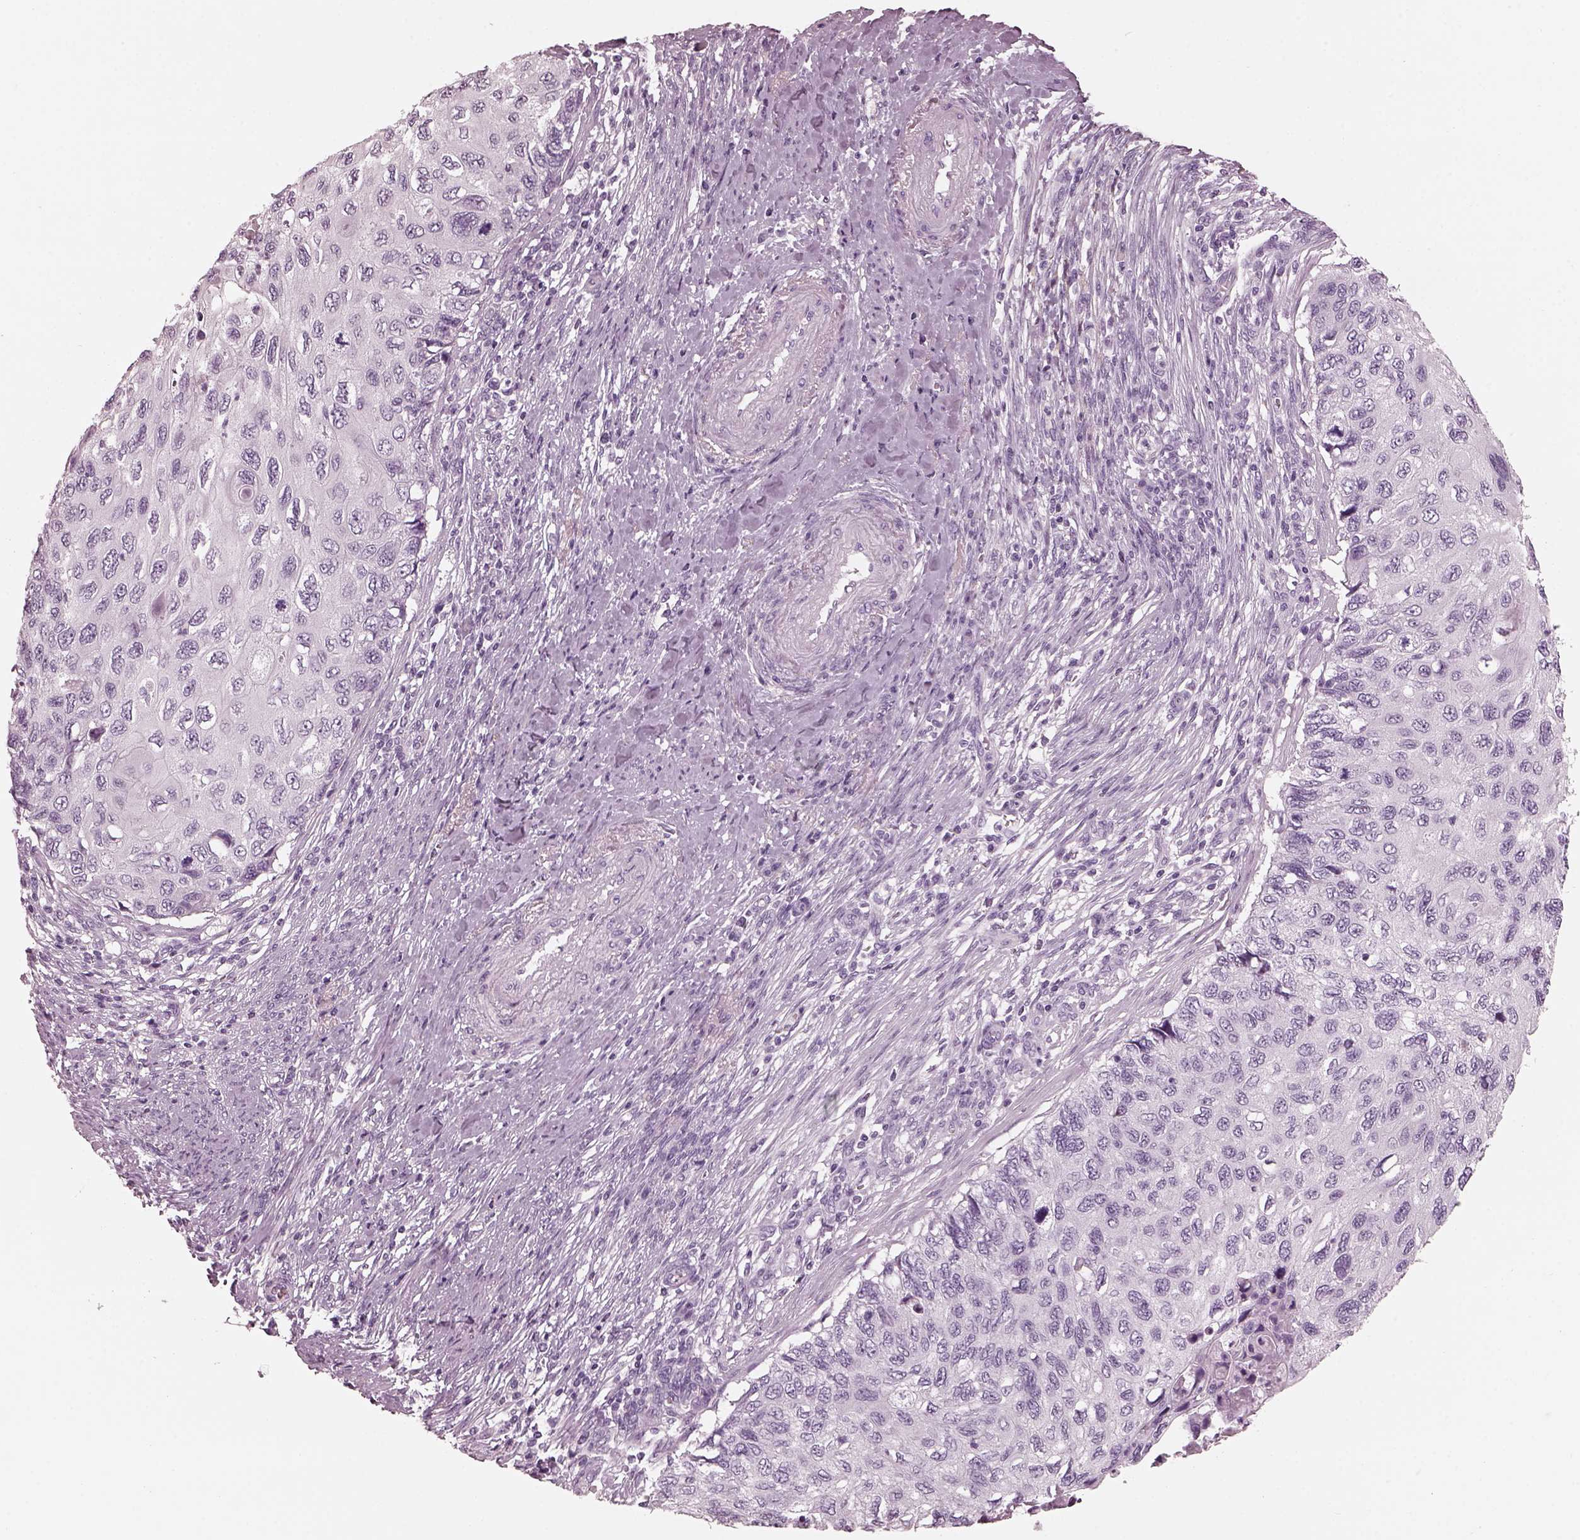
{"staining": {"intensity": "negative", "quantity": "none", "location": "none"}, "tissue": "cervical cancer", "cell_type": "Tumor cells", "image_type": "cancer", "snomed": [{"axis": "morphology", "description": "Squamous cell carcinoma, NOS"}, {"axis": "topography", "description": "Cervix"}], "caption": "Human cervical cancer (squamous cell carcinoma) stained for a protein using immunohistochemistry shows no positivity in tumor cells.", "gene": "FABP9", "patient": {"sex": "female", "age": 70}}